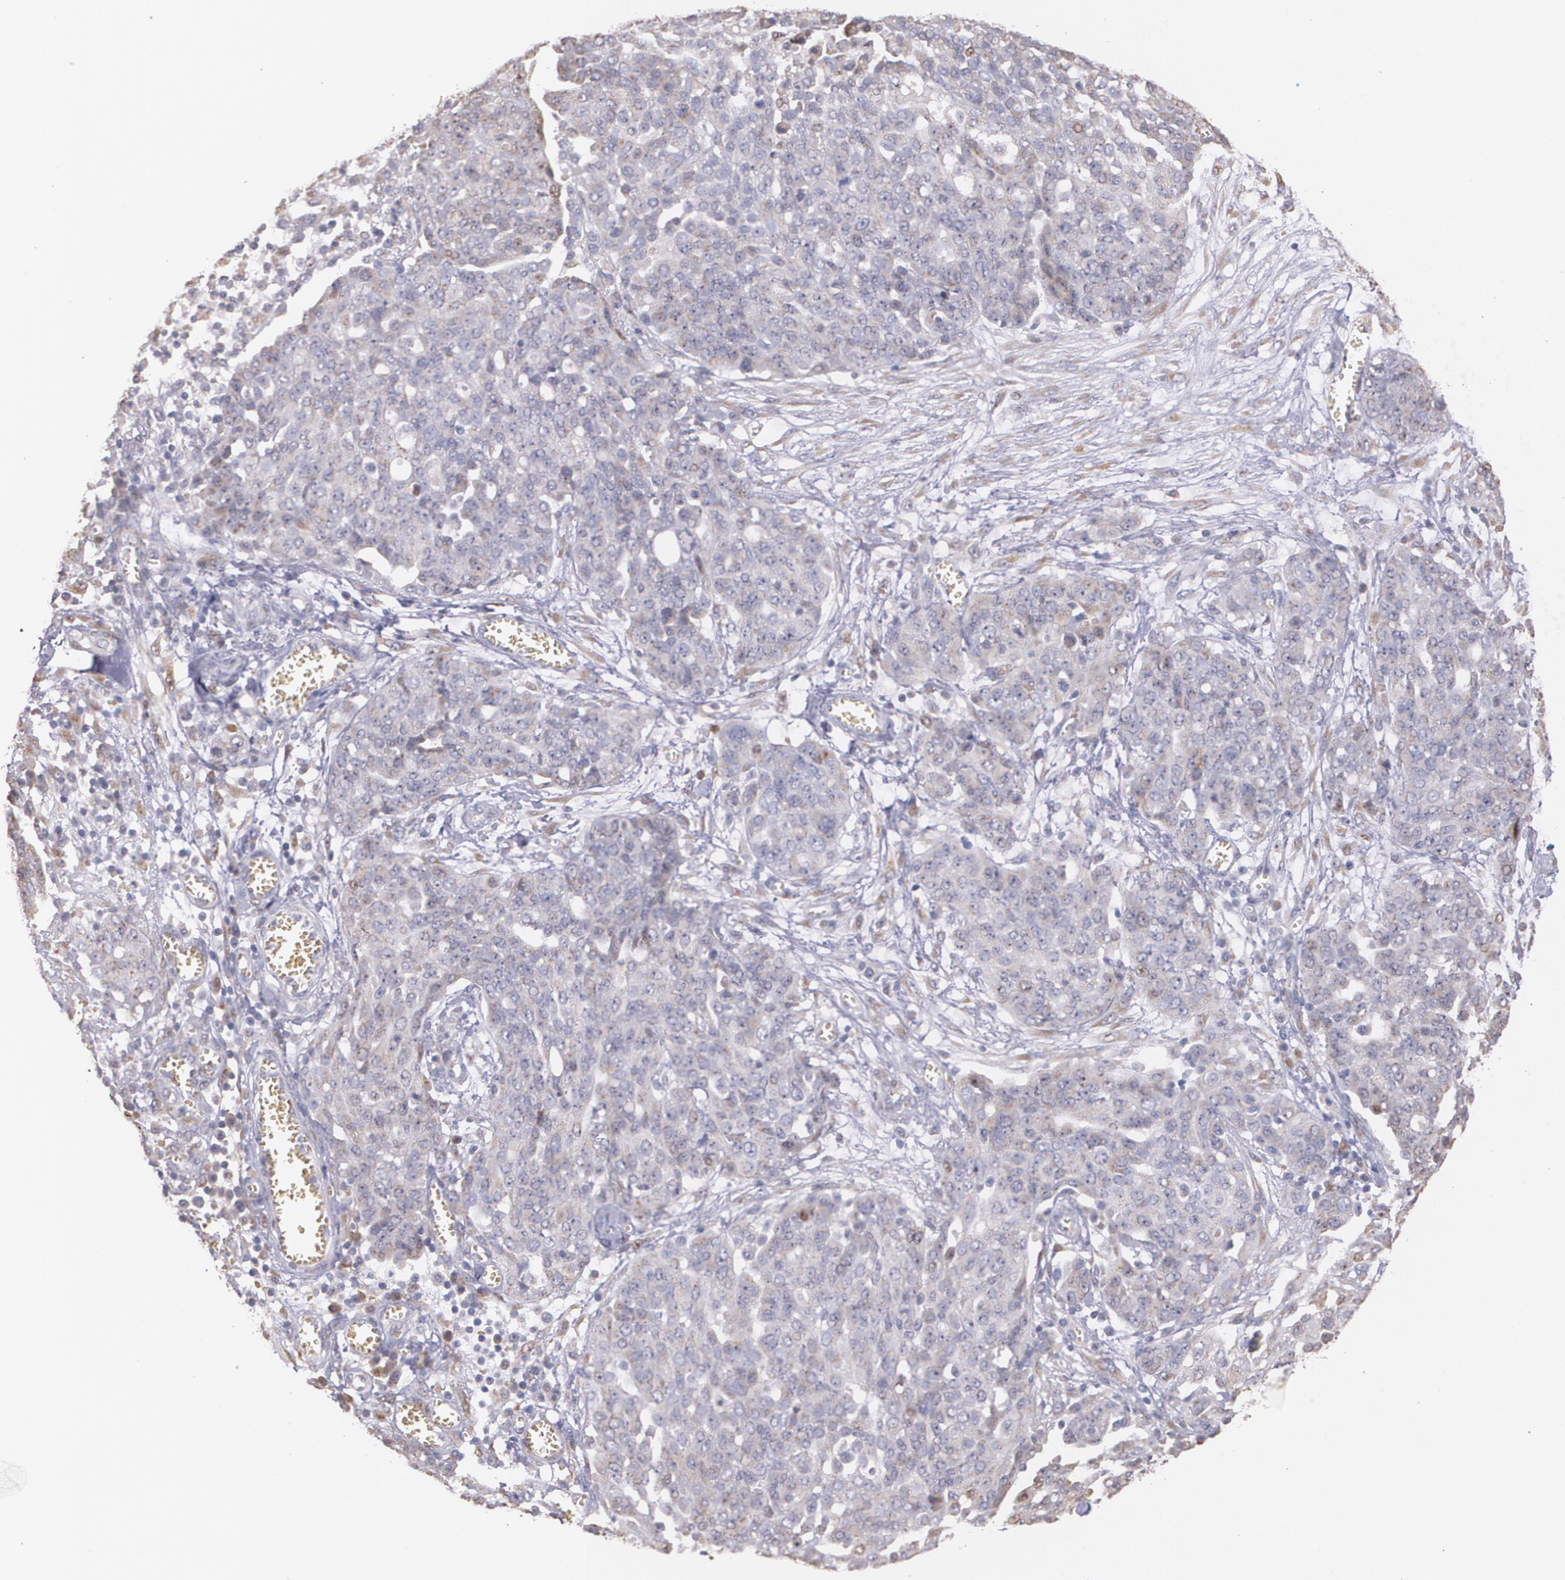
{"staining": {"intensity": "weak", "quantity": ">75%", "location": "cytoplasmic/membranous"}, "tissue": "ovarian cancer", "cell_type": "Tumor cells", "image_type": "cancer", "snomed": [{"axis": "morphology", "description": "Cystadenocarcinoma, serous, NOS"}, {"axis": "topography", "description": "Soft tissue"}, {"axis": "topography", "description": "Ovary"}], "caption": "This is a photomicrograph of immunohistochemistry staining of ovarian serous cystadenocarcinoma, which shows weak positivity in the cytoplasmic/membranous of tumor cells.", "gene": "ATF3", "patient": {"sex": "female", "age": 57}}